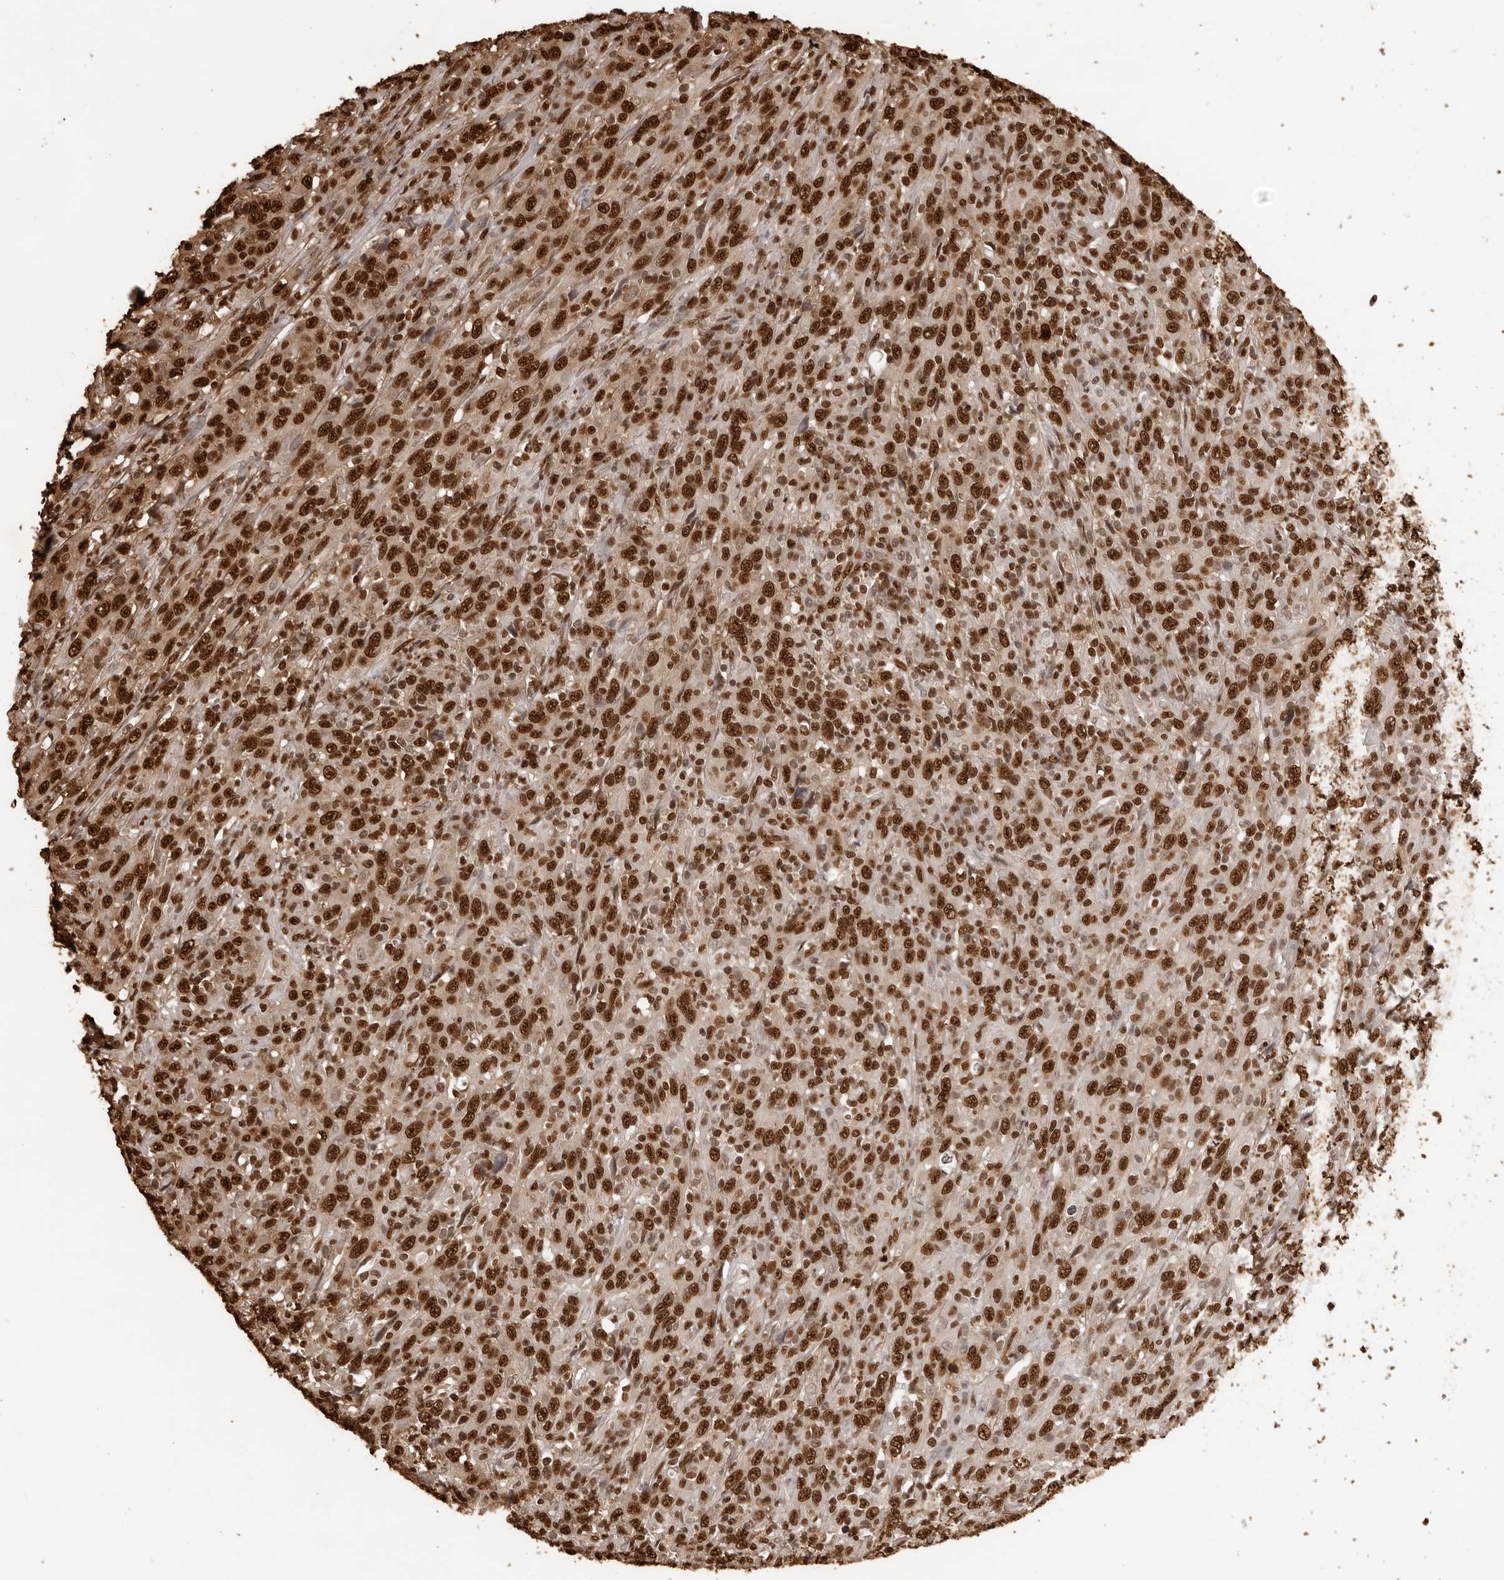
{"staining": {"intensity": "strong", "quantity": ">75%", "location": "nuclear"}, "tissue": "cervical cancer", "cell_type": "Tumor cells", "image_type": "cancer", "snomed": [{"axis": "morphology", "description": "Squamous cell carcinoma, NOS"}, {"axis": "topography", "description": "Cervix"}], "caption": "Protein analysis of cervical cancer tissue demonstrates strong nuclear expression in approximately >75% of tumor cells.", "gene": "ZFP91", "patient": {"sex": "female", "age": 46}}